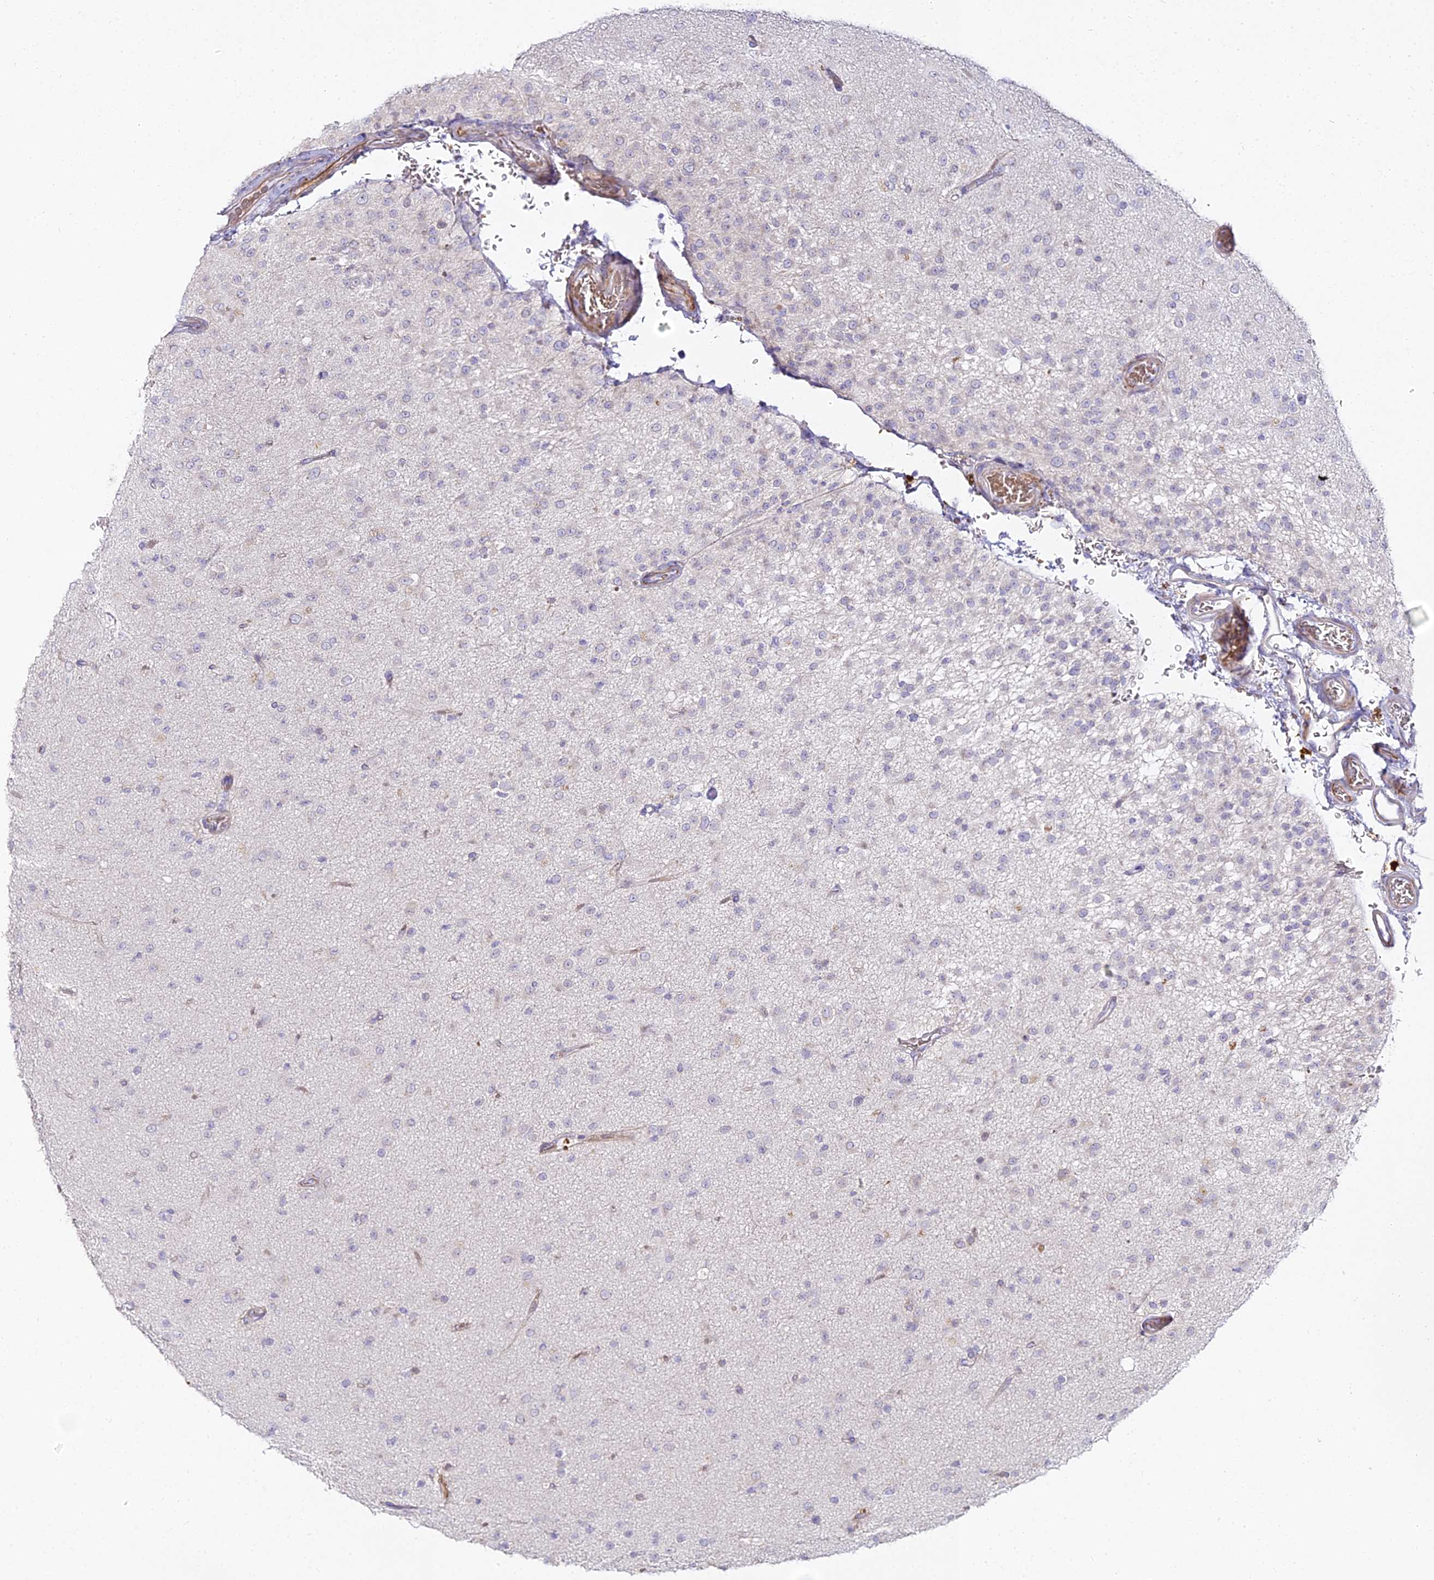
{"staining": {"intensity": "negative", "quantity": "none", "location": "none"}, "tissue": "glioma", "cell_type": "Tumor cells", "image_type": "cancer", "snomed": [{"axis": "morphology", "description": "Glioma, malignant, Low grade"}, {"axis": "topography", "description": "Brain"}], "caption": "The immunohistochemistry (IHC) histopathology image has no significant expression in tumor cells of glioma tissue. (DAB immunohistochemistry (IHC) visualized using brightfield microscopy, high magnification).", "gene": "ALPG", "patient": {"sex": "male", "age": 65}}